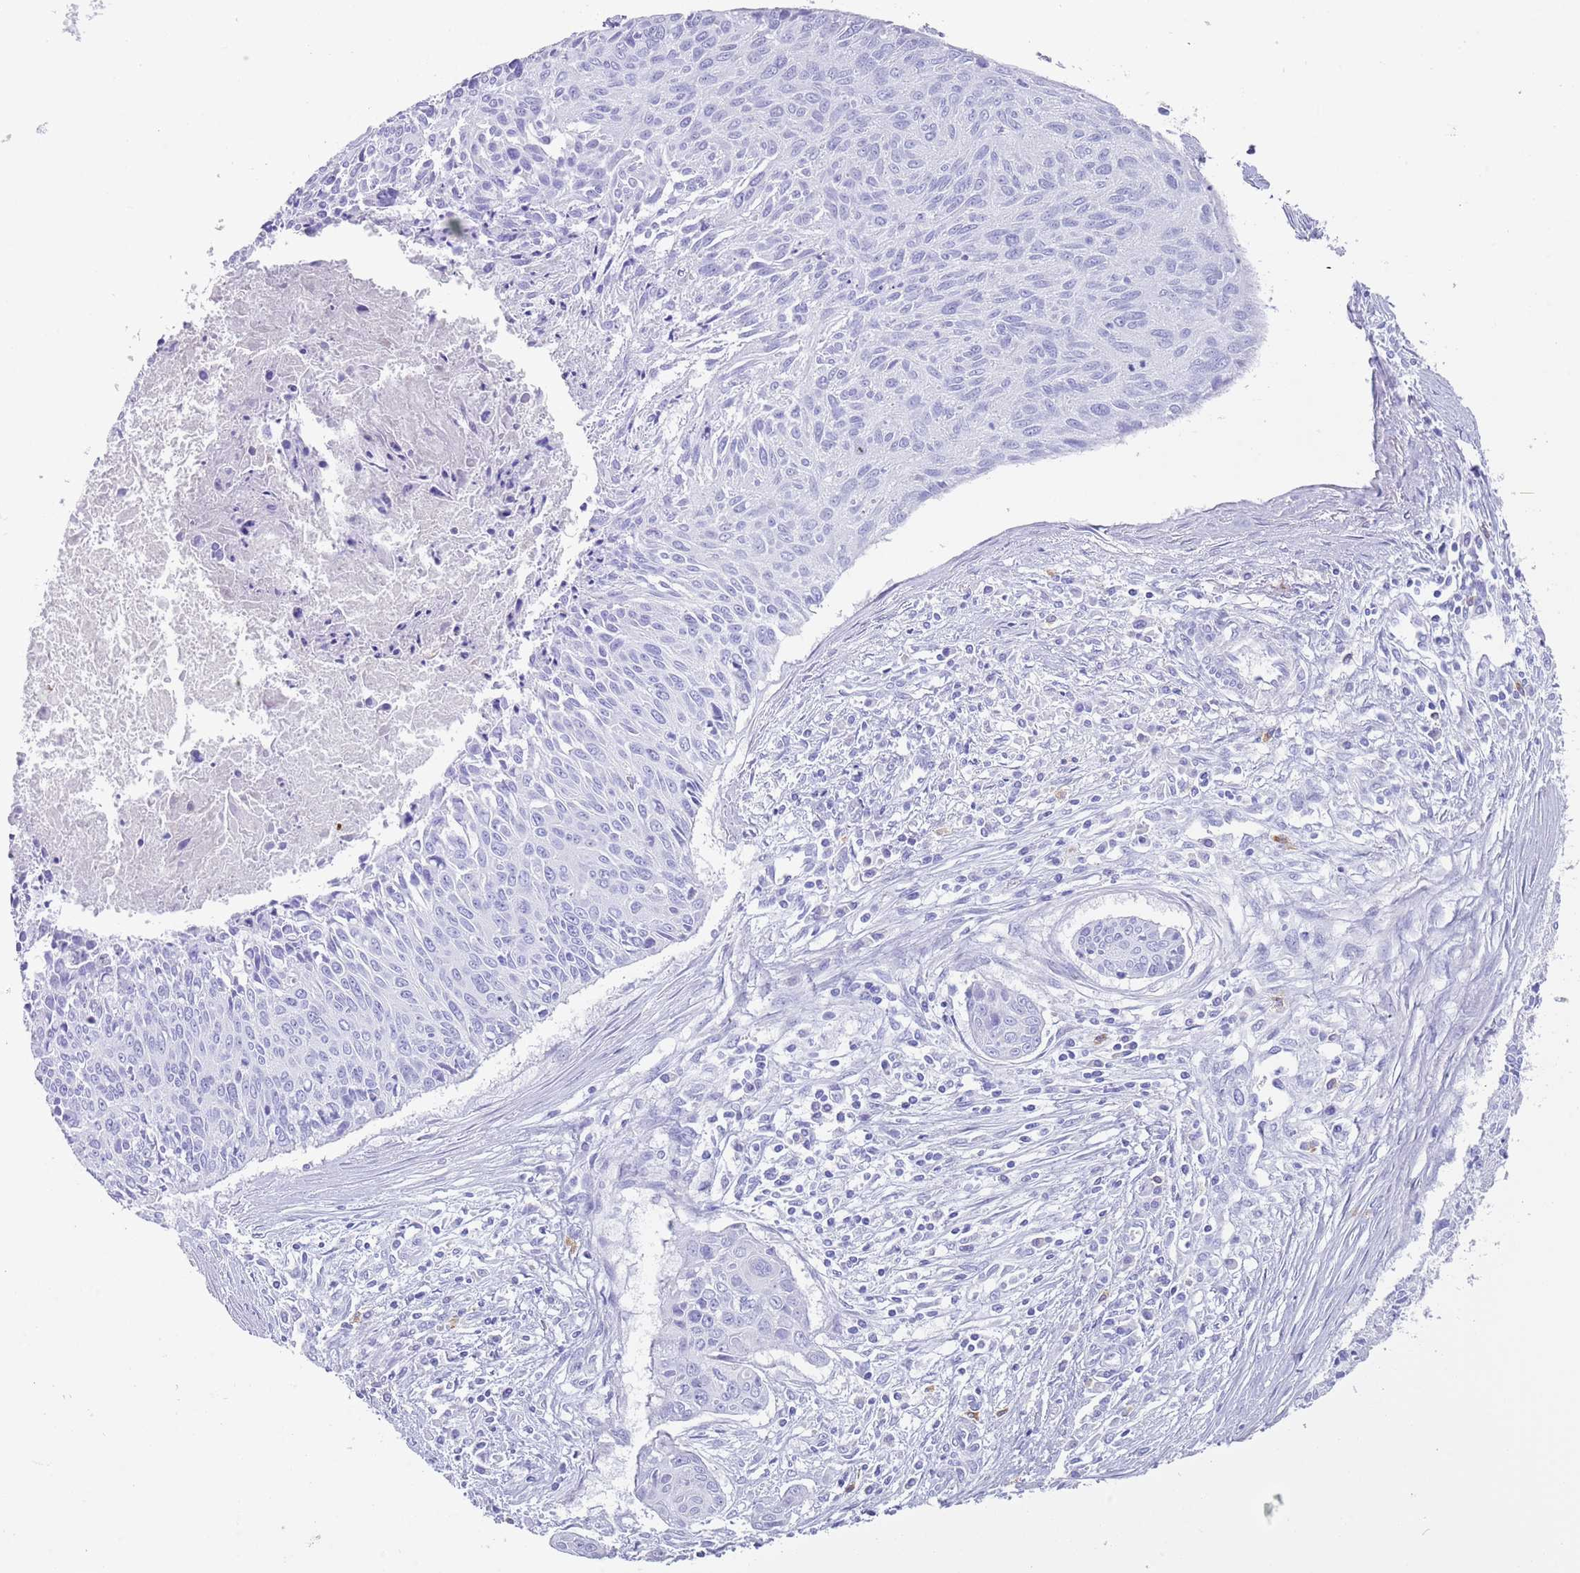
{"staining": {"intensity": "negative", "quantity": "none", "location": "none"}, "tissue": "cervical cancer", "cell_type": "Tumor cells", "image_type": "cancer", "snomed": [{"axis": "morphology", "description": "Squamous cell carcinoma, NOS"}, {"axis": "topography", "description": "Cervix"}], "caption": "DAB immunohistochemical staining of cervical squamous cell carcinoma demonstrates no significant expression in tumor cells. Brightfield microscopy of IHC stained with DAB (brown) and hematoxylin (blue), captured at high magnification.", "gene": "MYADML2", "patient": {"sex": "female", "age": 55}}